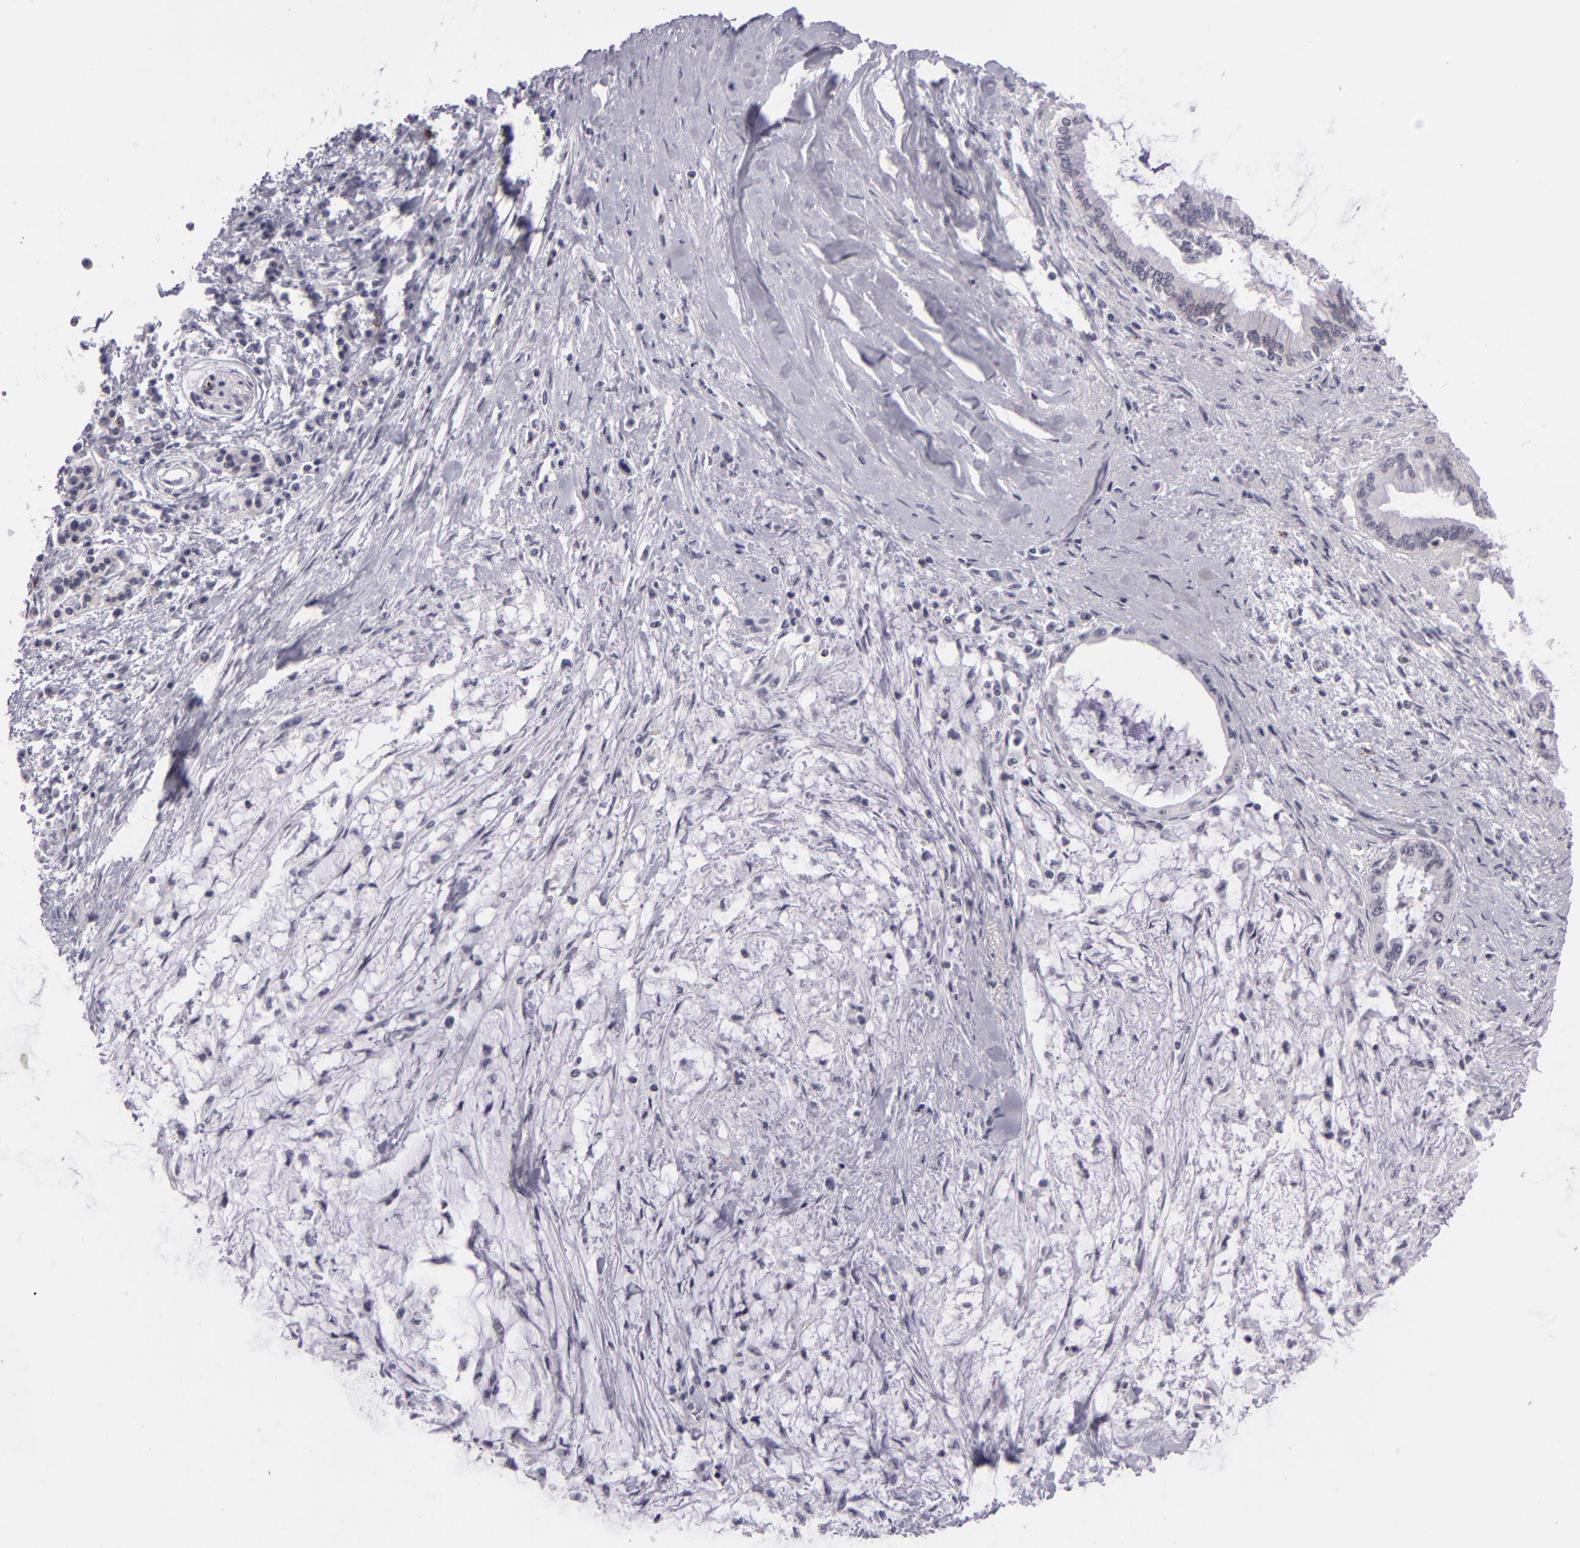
{"staining": {"intensity": "negative", "quantity": "none", "location": "none"}, "tissue": "pancreatic cancer", "cell_type": "Tumor cells", "image_type": "cancer", "snomed": [{"axis": "morphology", "description": "Adenocarcinoma, NOS"}, {"axis": "topography", "description": "Pancreas"}], "caption": "A histopathology image of pancreatic cancer stained for a protein shows no brown staining in tumor cells.", "gene": "CTNNB1", "patient": {"sex": "female", "age": 64}}